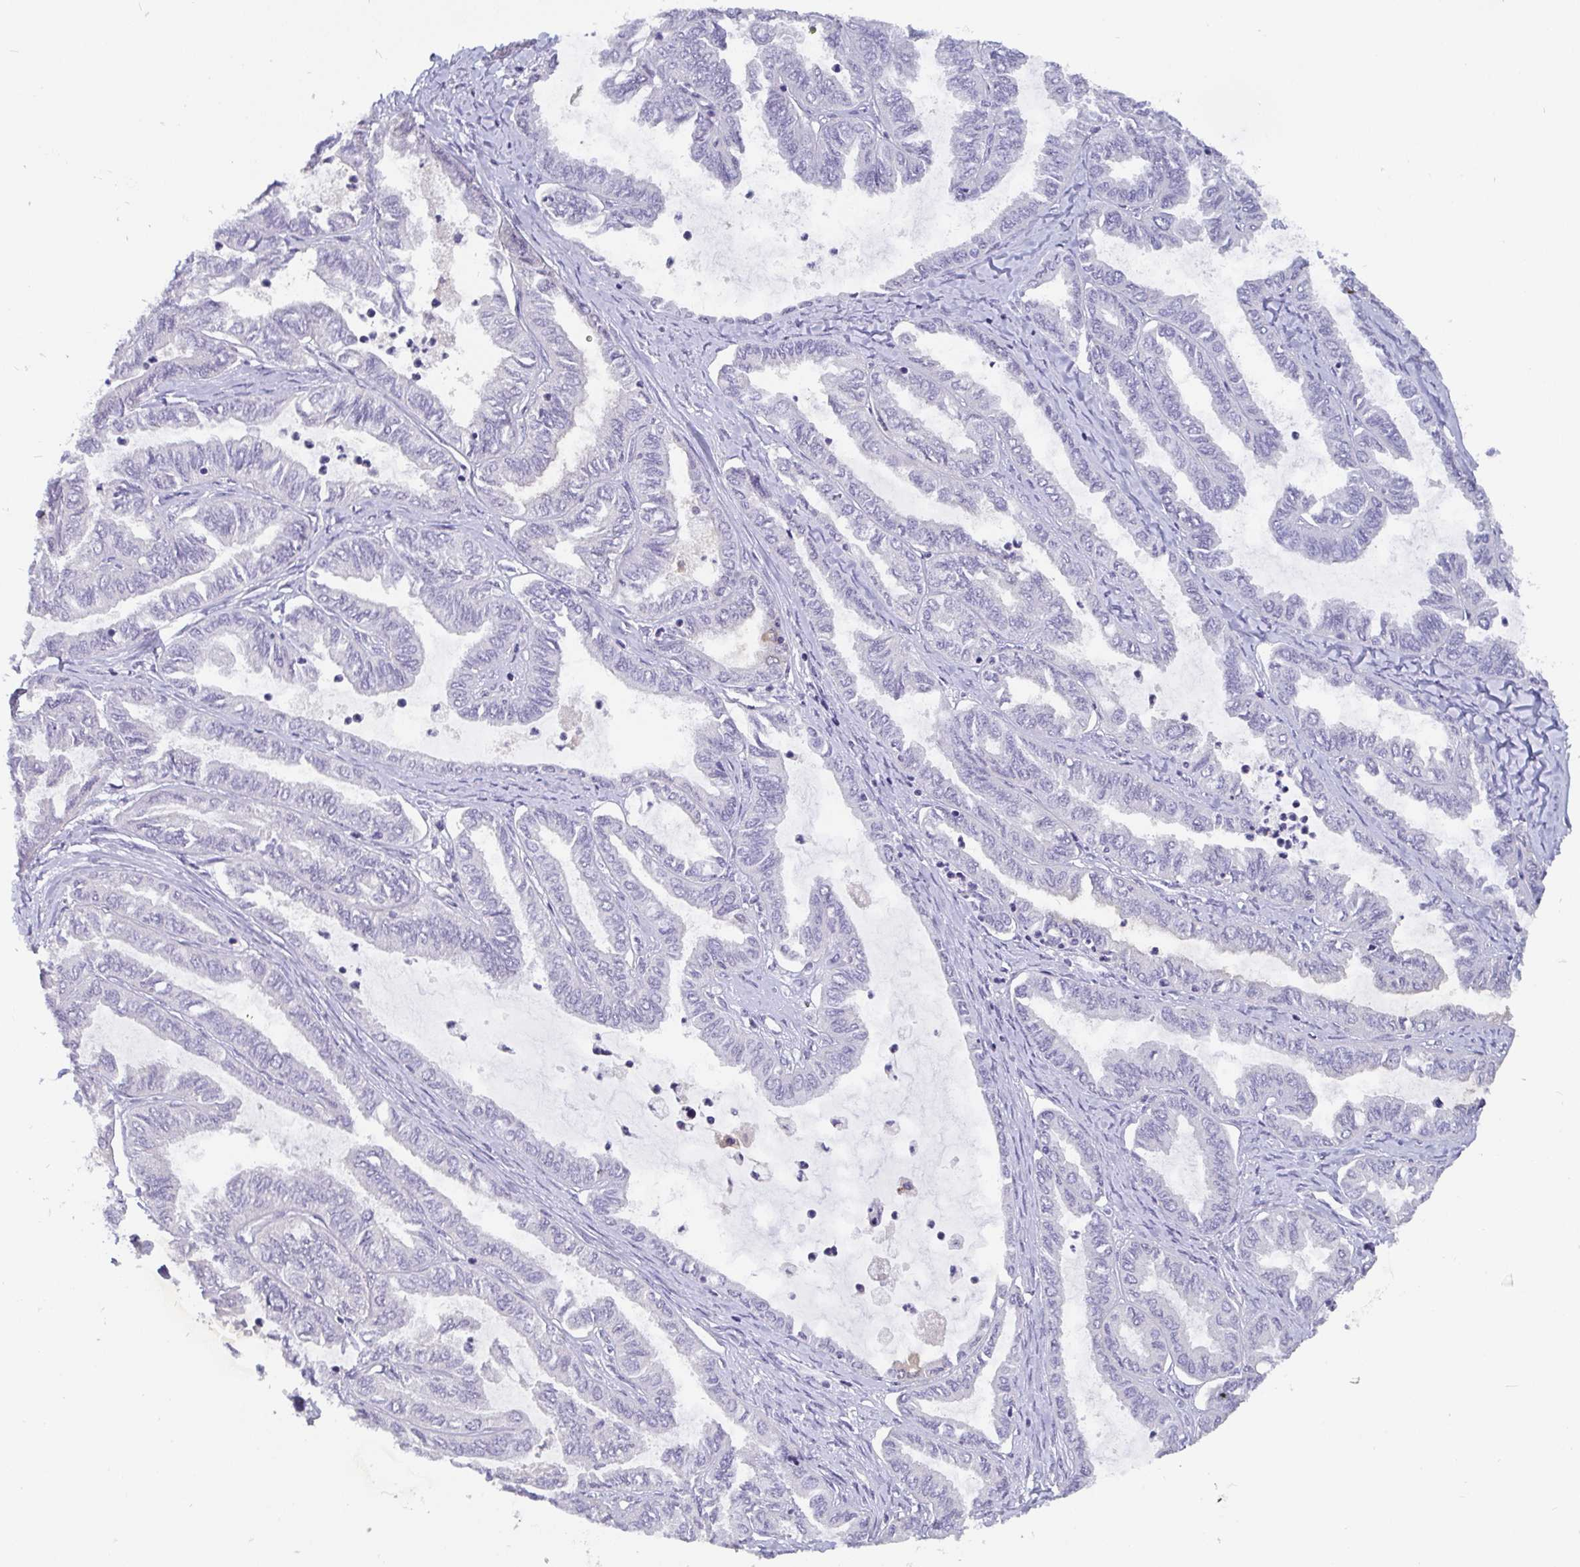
{"staining": {"intensity": "negative", "quantity": "none", "location": "none"}, "tissue": "ovarian cancer", "cell_type": "Tumor cells", "image_type": "cancer", "snomed": [{"axis": "morphology", "description": "Carcinoma, endometroid"}, {"axis": "topography", "description": "Ovary"}], "caption": "The micrograph displays no staining of tumor cells in endometroid carcinoma (ovarian). (DAB (3,3'-diaminobenzidine) IHC, high magnification).", "gene": "ADAMTS6", "patient": {"sex": "female", "age": 70}}